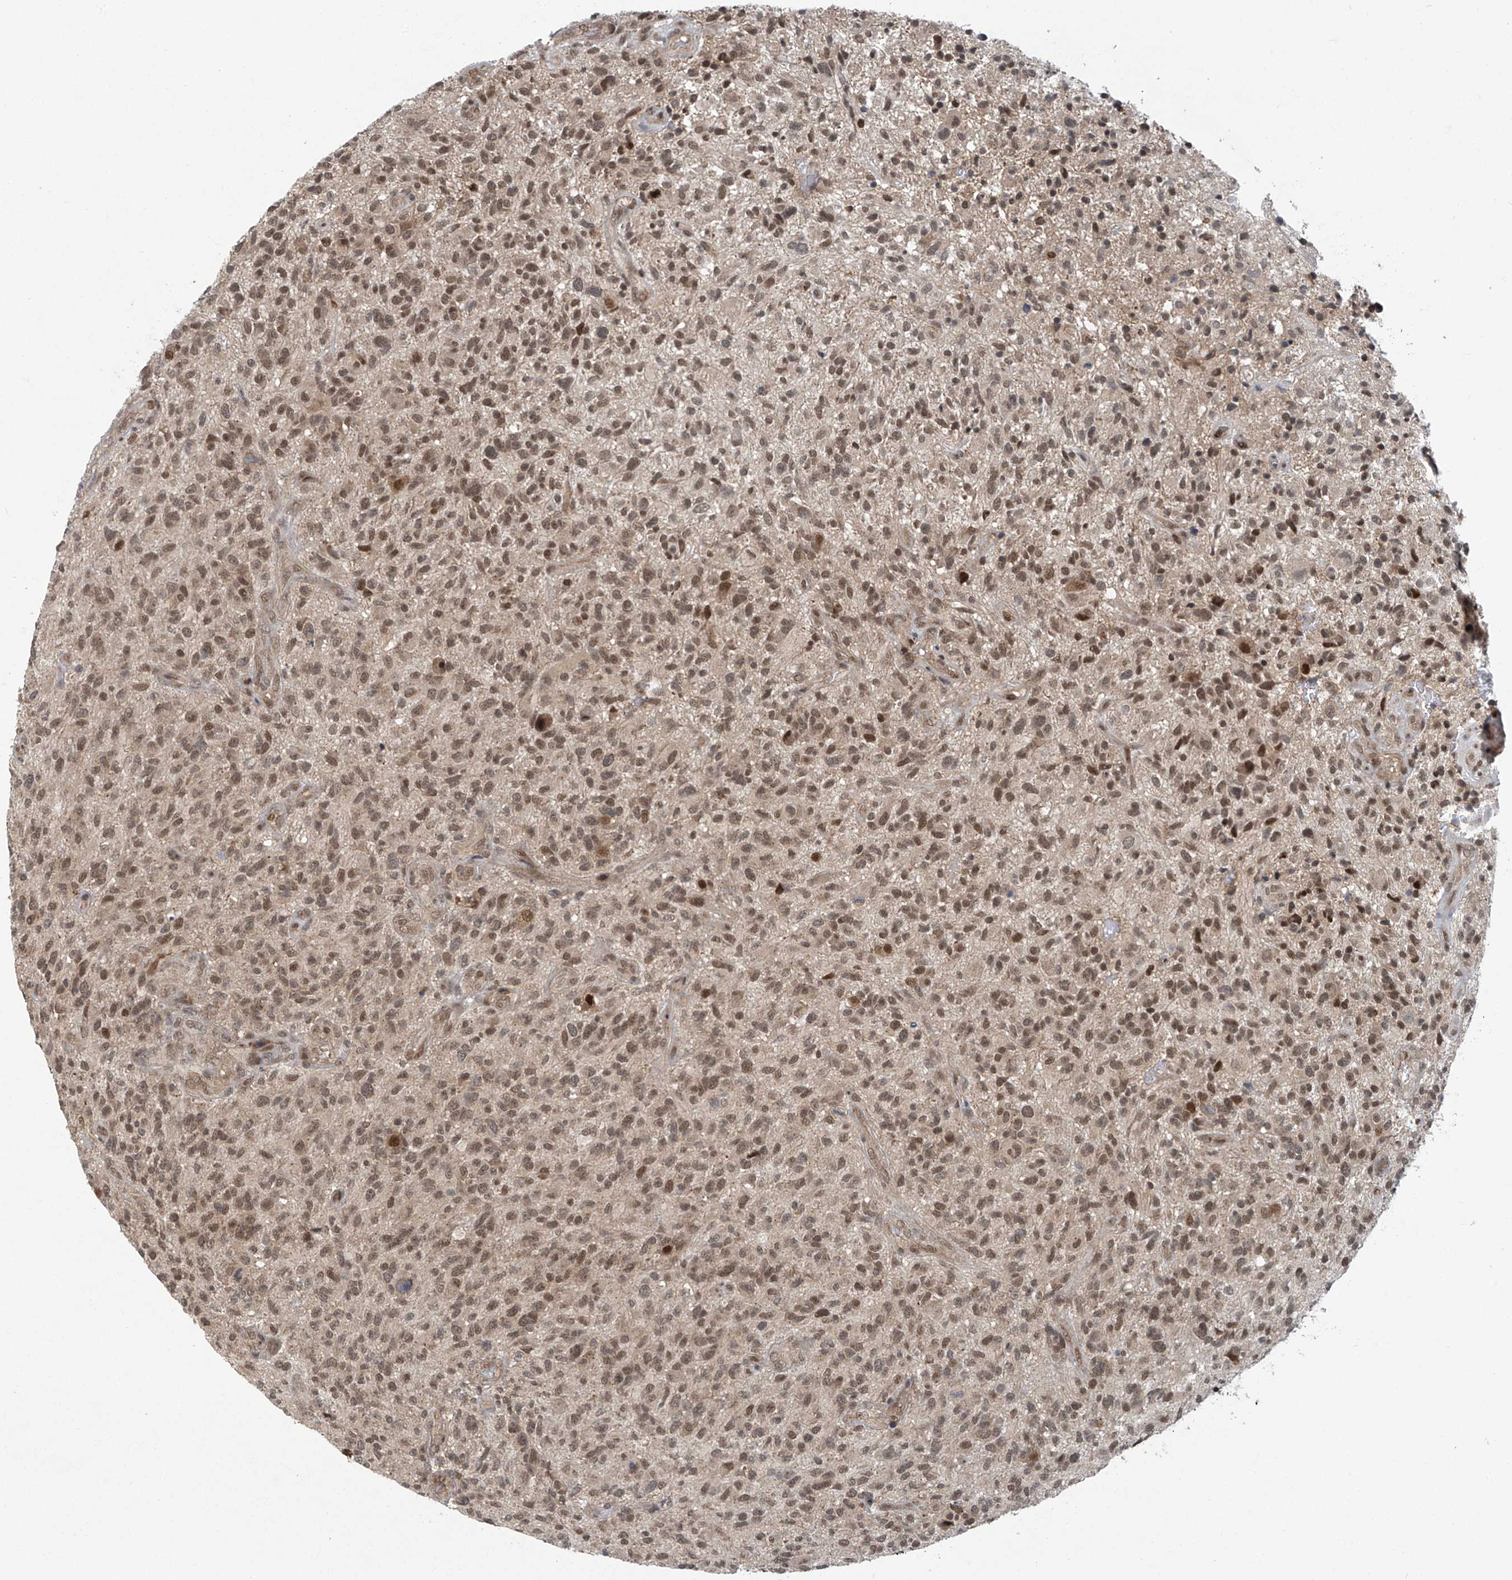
{"staining": {"intensity": "moderate", "quantity": ">75%", "location": "nuclear"}, "tissue": "glioma", "cell_type": "Tumor cells", "image_type": "cancer", "snomed": [{"axis": "morphology", "description": "Glioma, malignant, High grade"}, {"axis": "topography", "description": "Brain"}], "caption": "Immunohistochemical staining of glioma shows medium levels of moderate nuclear protein expression in about >75% of tumor cells.", "gene": "ABHD13", "patient": {"sex": "male", "age": 47}}